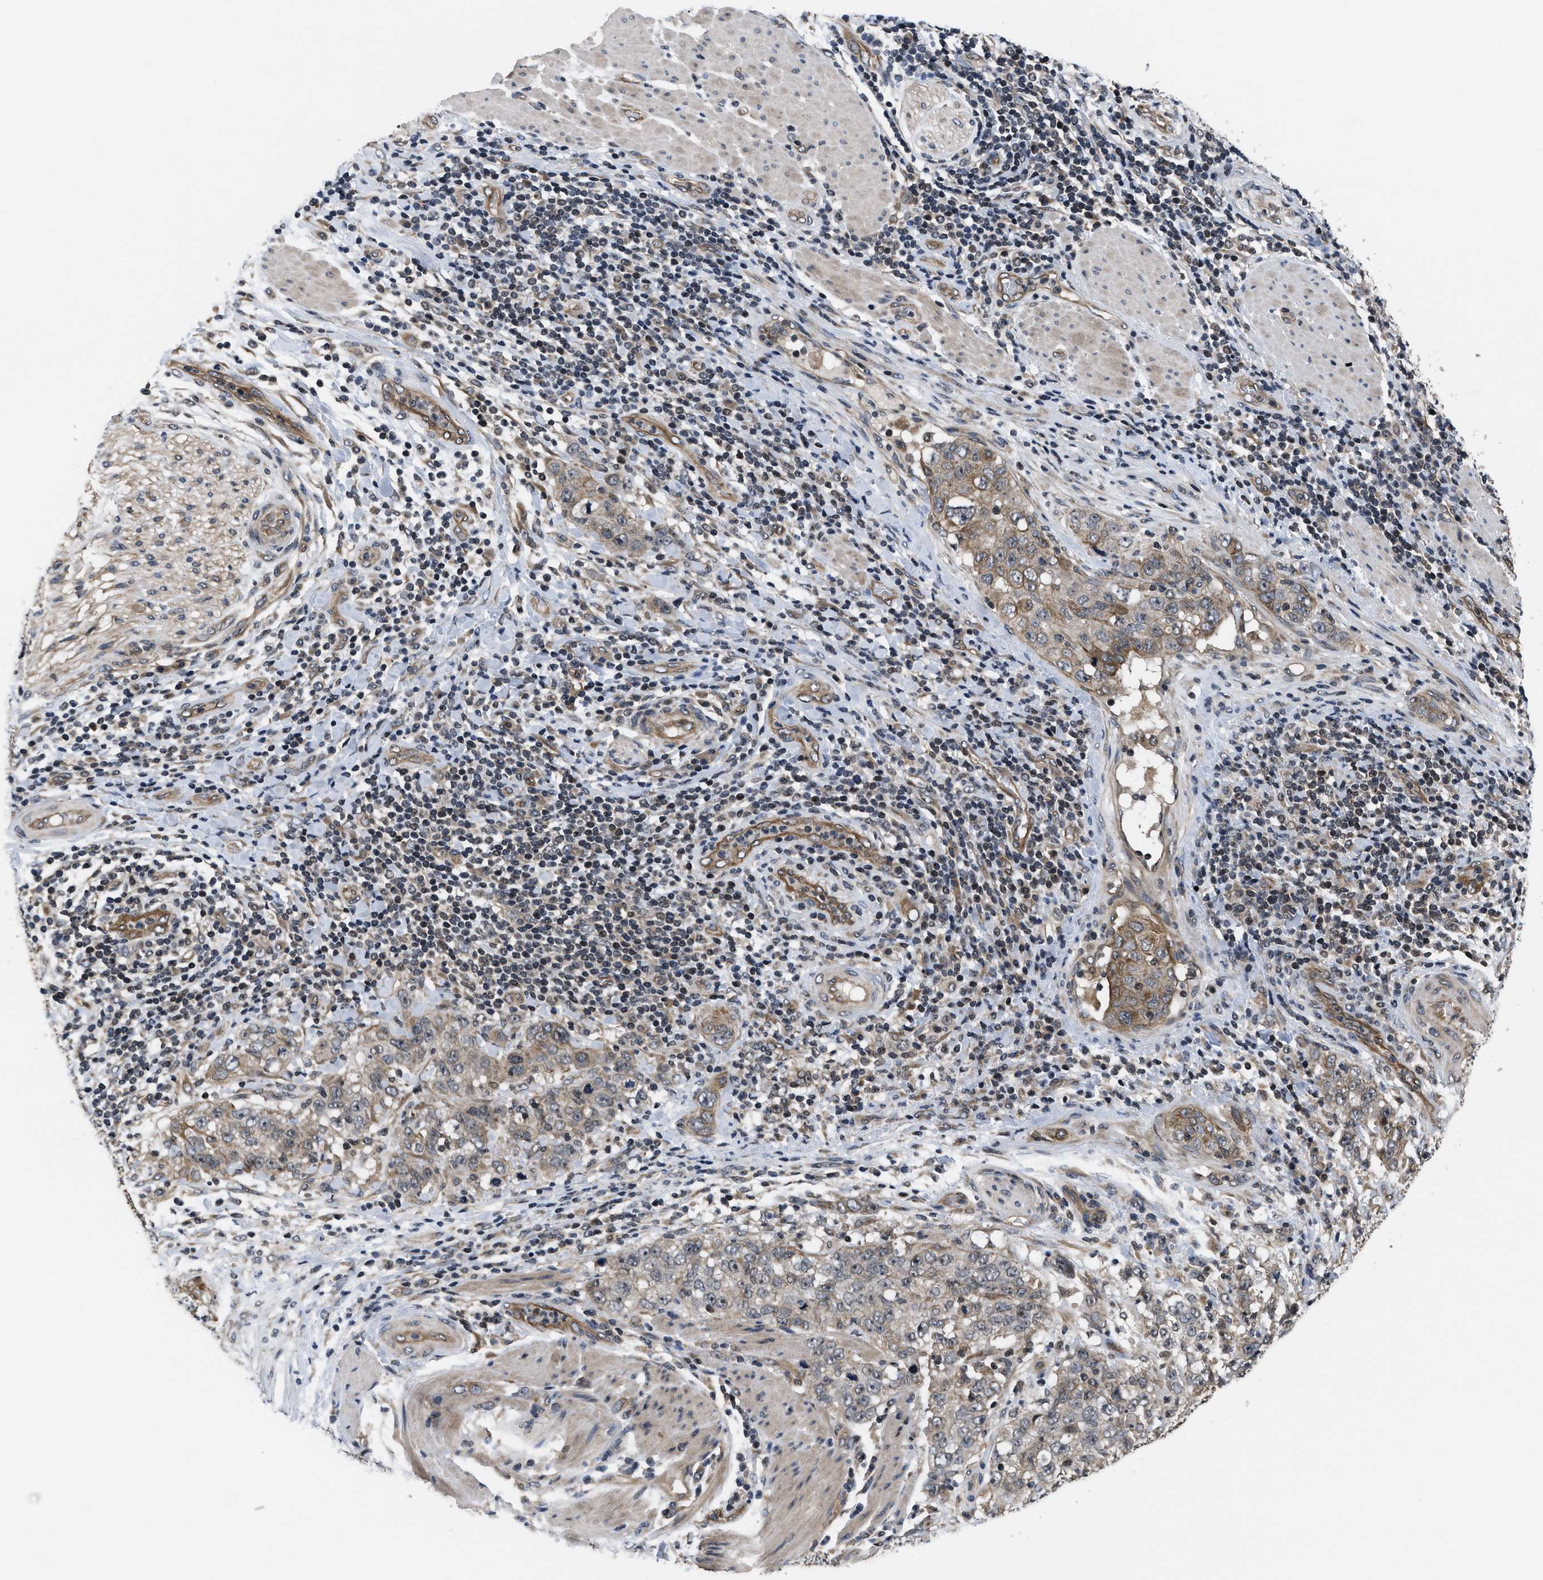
{"staining": {"intensity": "weak", "quantity": ">75%", "location": "cytoplasmic/membranous"}, "tissue": "stomach cancer", "cell_type": "Tumor cells", "image_type": "cancer", "snomed": [{"axis": "morphology", "description": "Adenocarcinoma, NOS"}, {"axis": "topography", "description": "Stomach"}], "caption": "Stomach cancer stained for a protein (brown) shows weak cytoplasmic/membranous positive positivity in approximately >75% of tumor cells.", "gene": "DNAJC14", "patient": {"sex": "male", "age": 48}}